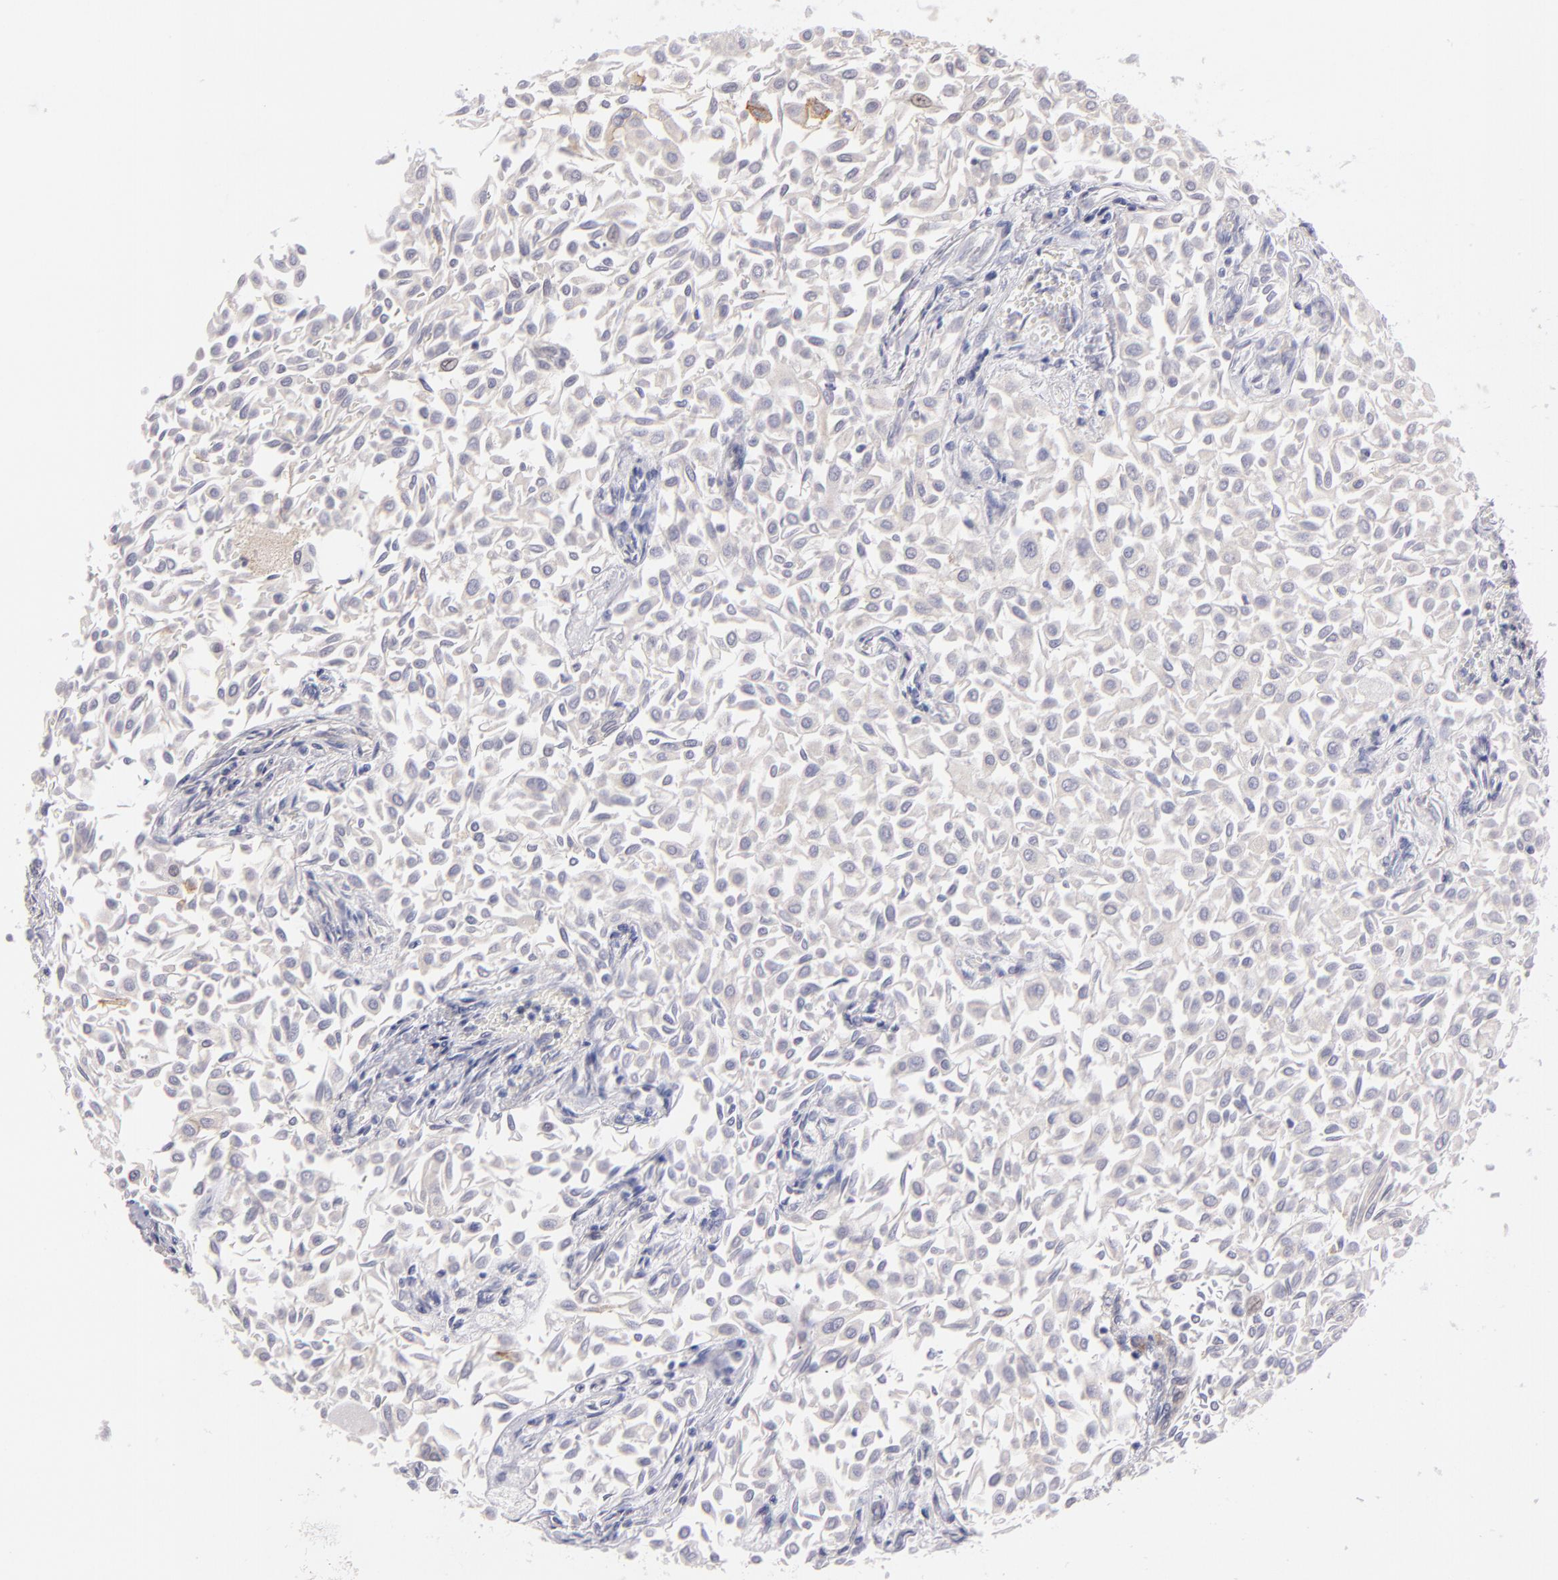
{"staining": {"intensity": "negative", "quantity": "none", "location": "none"}, "tissue": "urothelial cancer", "cell_type": "Tumor cells", "image_type": "cancer", "snomed": [{"axis": "morphology", "description": "Urothelial carcinoma, Low grade"}, {"axis": "topography", "description": "Urinary bladder"}], "caption": "DAB (3,3'-diaminobenzidine) immunohistochemical staining of low-grade urothelial carcinoma demonstrates no significant staining in tumor cells.", "gene": "THBD", "patient": {"sex": "male", "age": 64}}